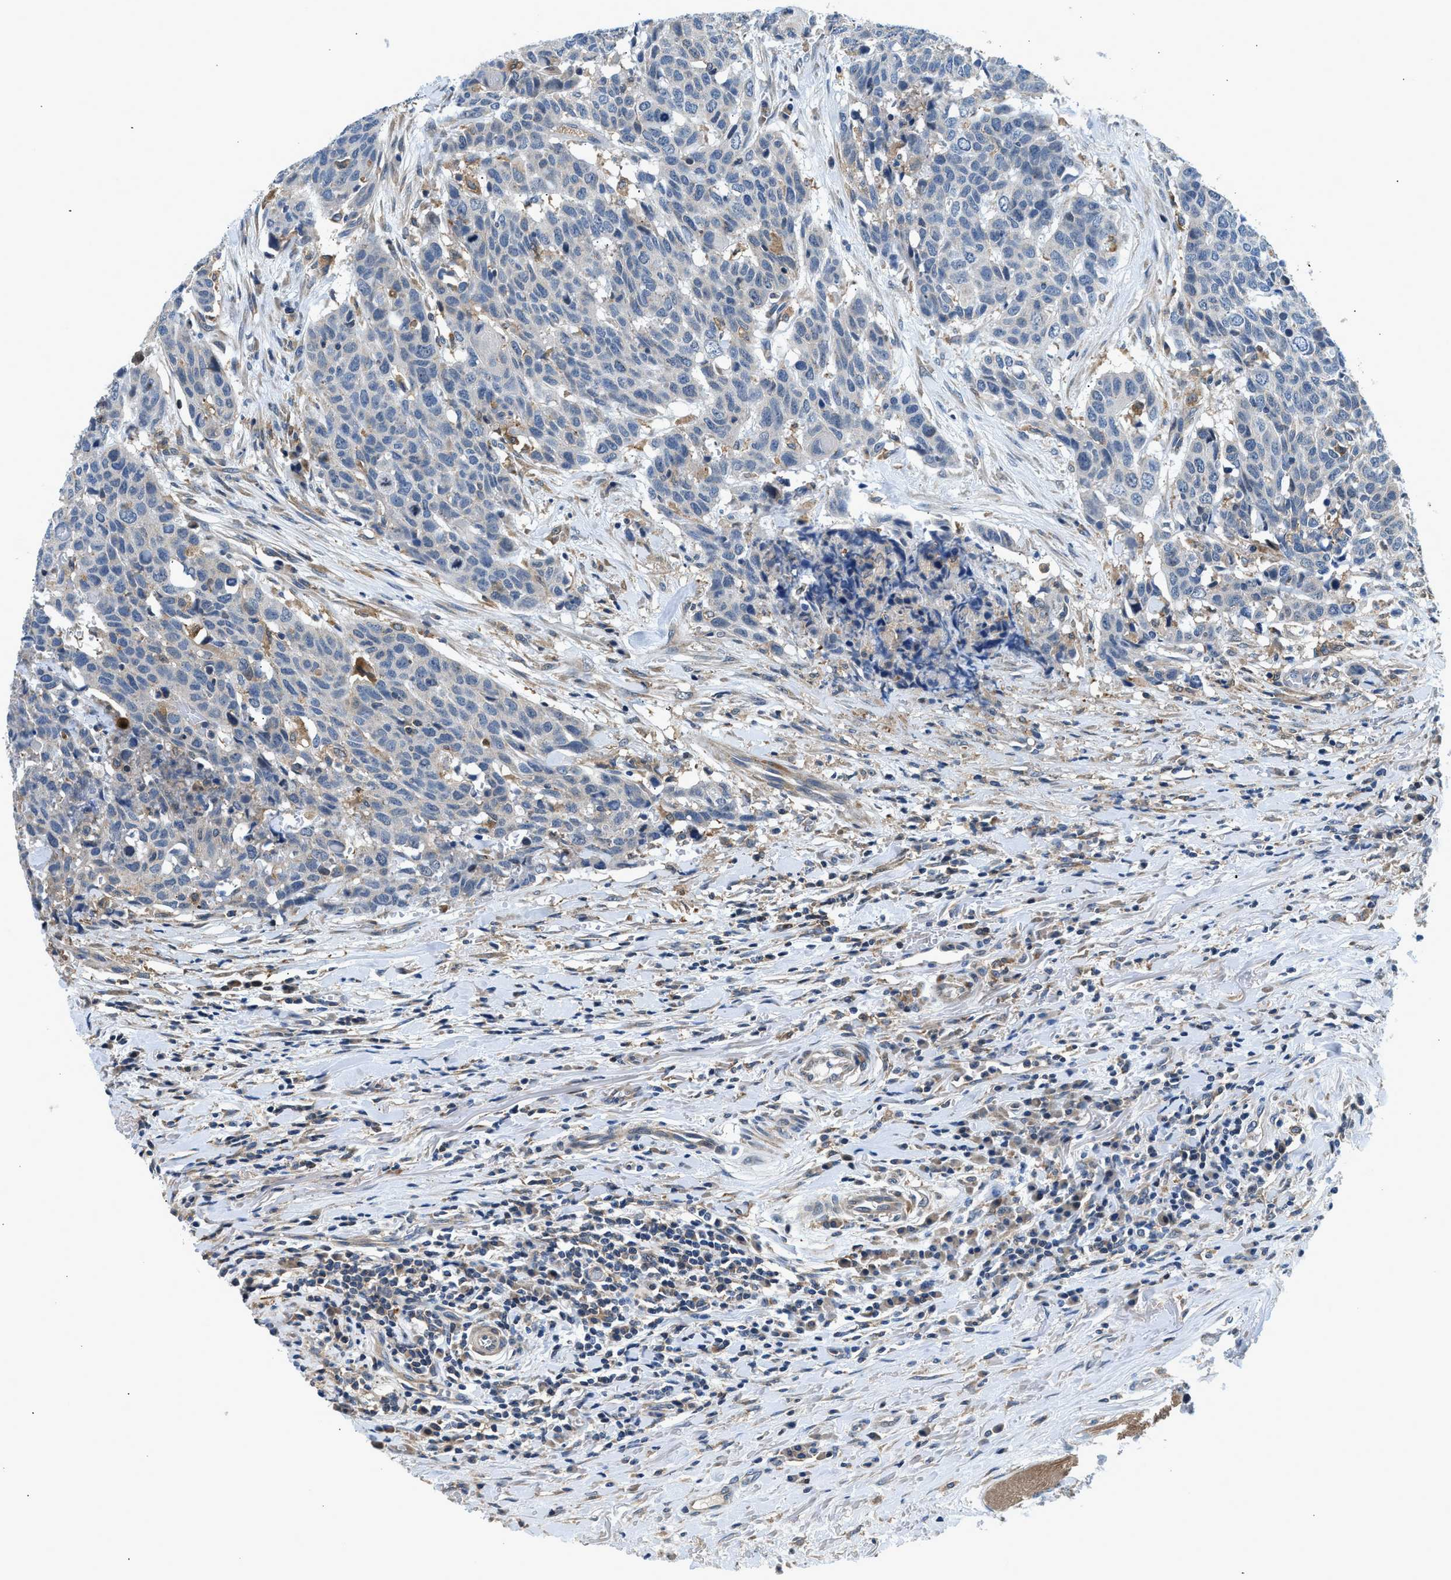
{"staining": {"intensity": "negative", "quantity": "none", "location": "none"}, "tissue": "head and neck cancer", "cell_type": "Tumor cells", "image_type": "cancer", "snomed": [{"axis": "morphology", "description": "Squamous cell carcinoma, NOS"}, {"axis": "topography", "description": "Head-Neck"}], "caption": "This is an immunohistochemistry micrograph of head and neck squamous cell carcinoma. There is no expression in tumor cells.", "gene": "LPIN2", "patient": {"sex": "male", "age": 66}}